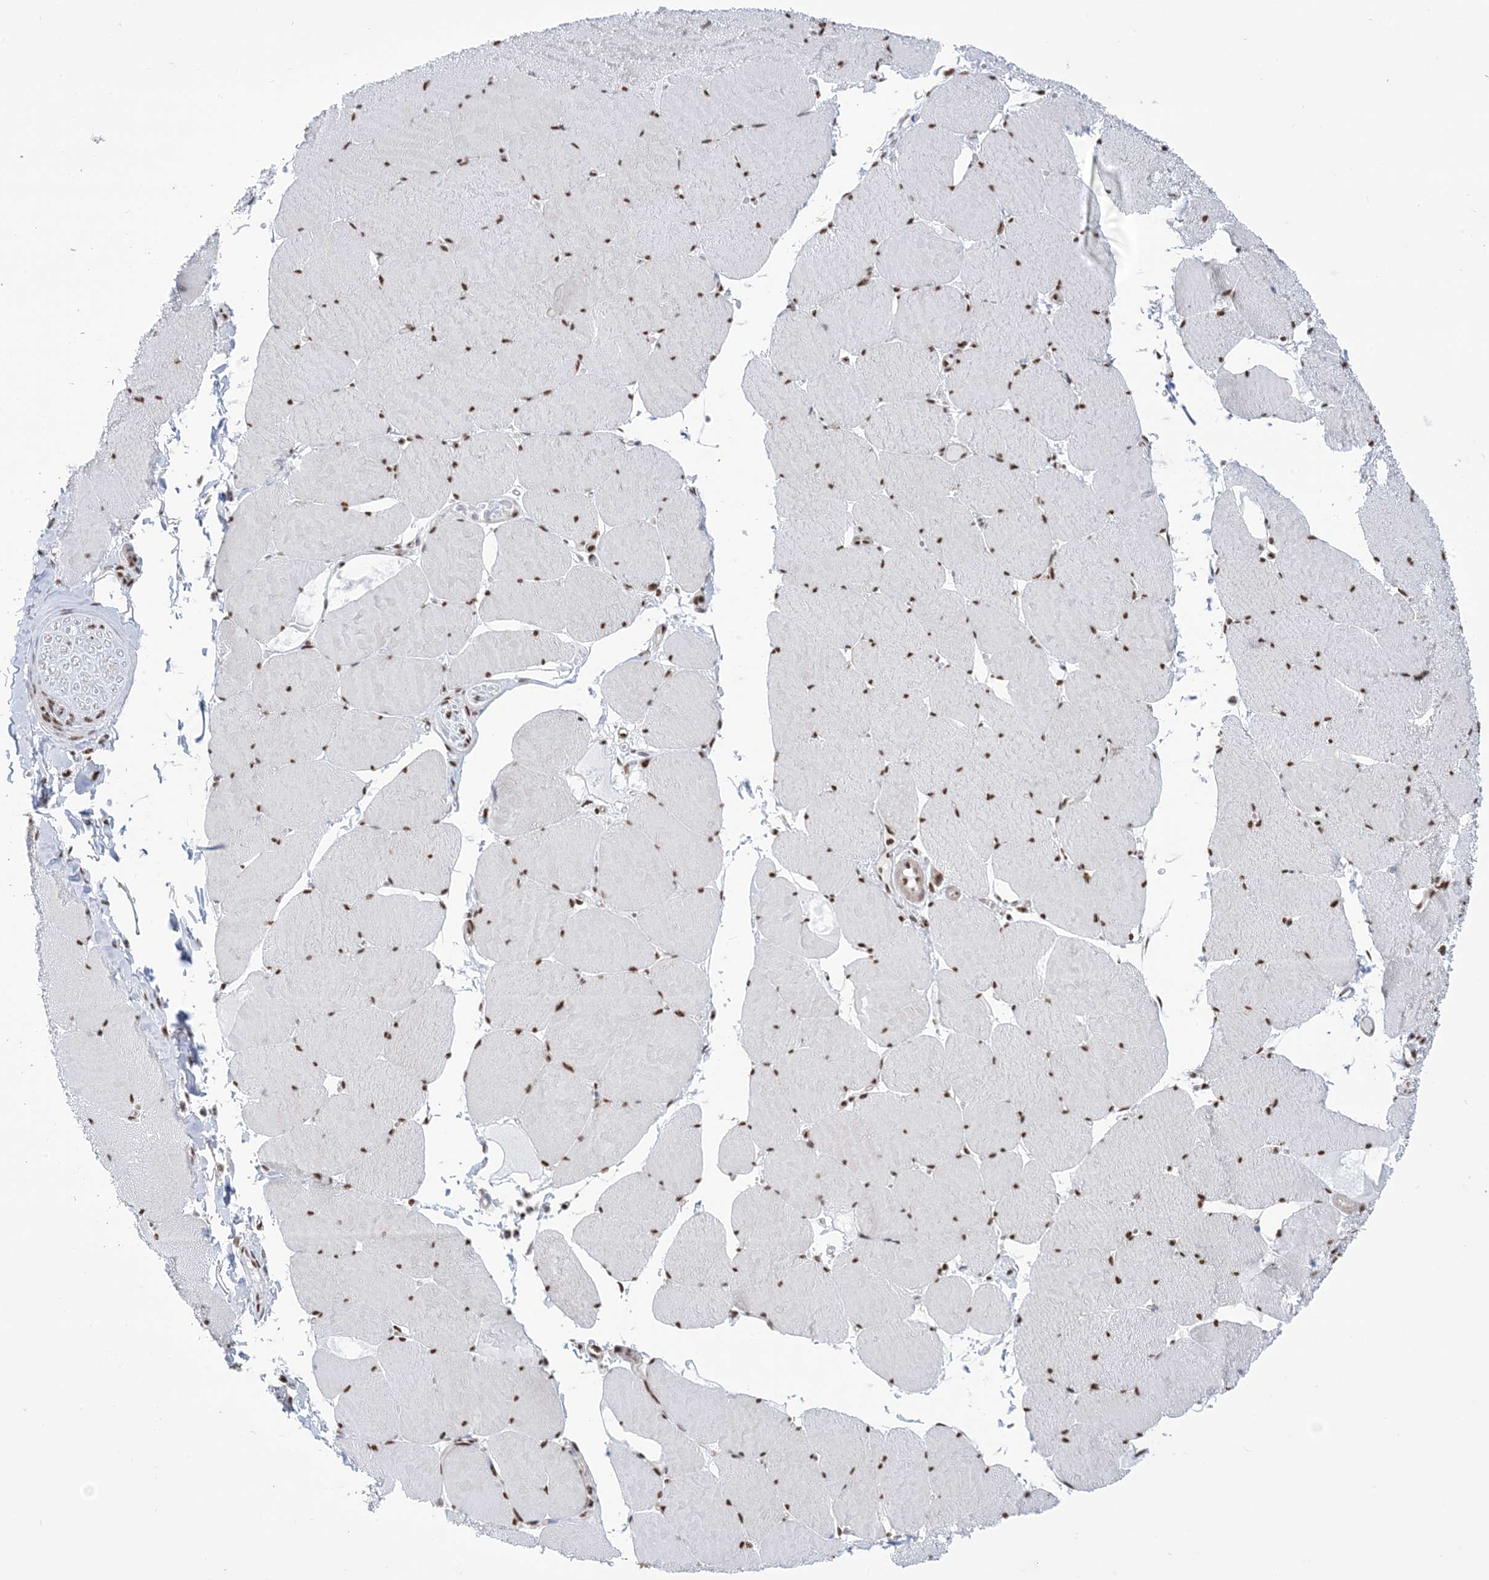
{"staining": {"intensity": "strong", "quantity": "25%-75%", "location": "nuclear"}, "tissue": "skeletal muscle", "cell_type": "Myocytes", "image_type": "normal", "snomed": [{"axis": "morphology", "description": "Normal tissue, NOS"}, {"axis": "topography", "description": "Skeletal muscle"}, {"axis": "topography", "description": "Head-Neck"}], "caption": "Unremarkable skeletal muscle shows strong nuclear positivity in approximately 25%-75% of myocytes, visualized by immunohistochemistry.", "gene": "ZNF792", "patient": {"sex": "male", "age": 66}}